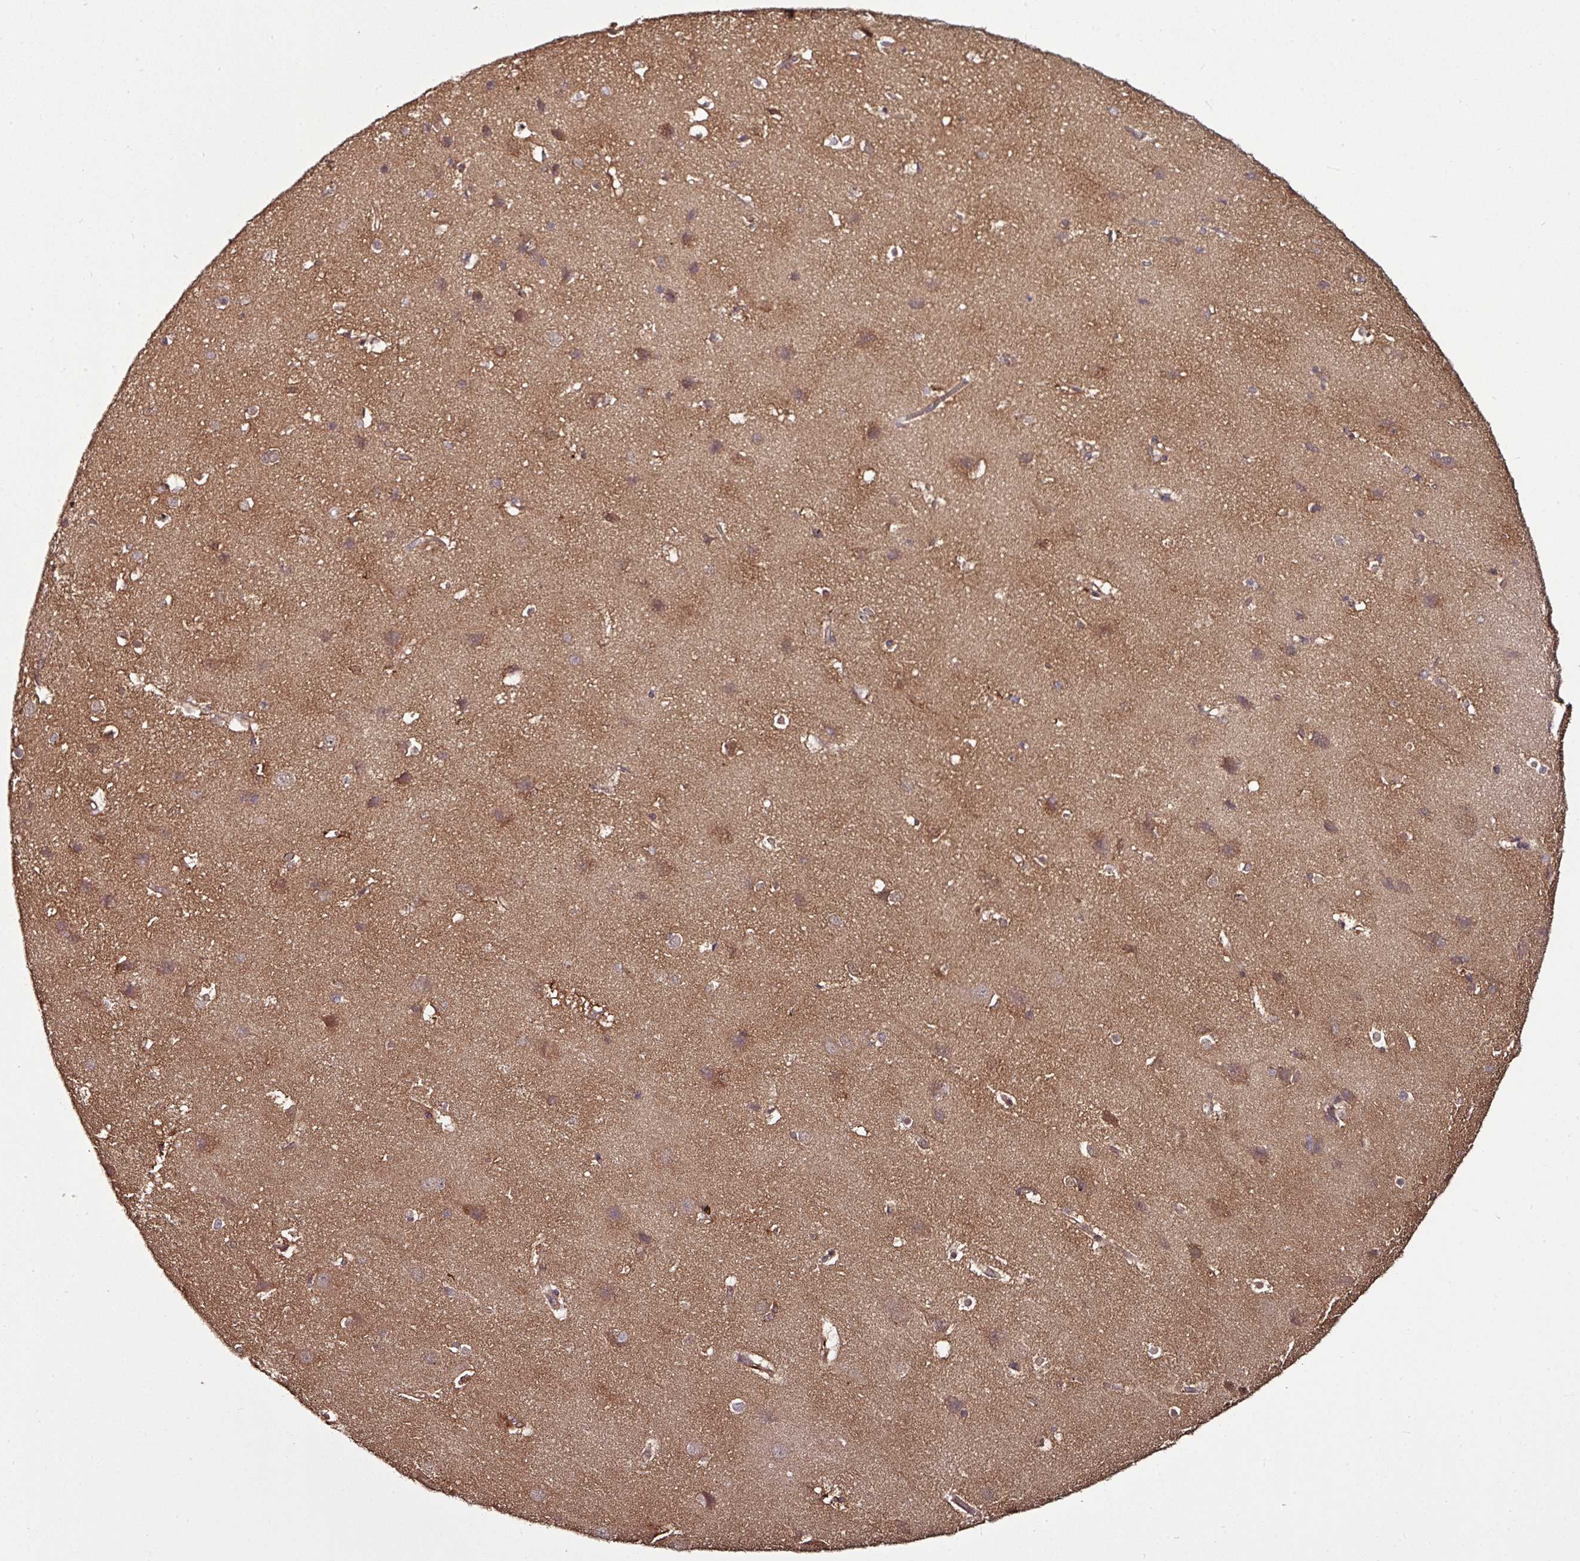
{"staining": {"intensity": "moderate", "quantity": "25%-75%", "location": "cytoplasmic/membranous"}, "tissue": "cerebral cortex", "cell_type": "Endothelial cells", "image_type": "normal", "snomed": [{"axis": "morphology", "description": "Normal tissue, NOS"}, {"axis": "topography", "description": "Cerebral cortex"}], "caption": "DAB (3,3'-diaminobenzidine) immunohistochemical staining of normal cerebral cortex reveals moderate cytoplasmic/membranous protein positivity in about 25%-75% of endothelial cells. (Brightfield microscopy of DAB IHC at high magnification).", "gene": "GNPDA1", "patient": {"sex": "male", "age": 37}}